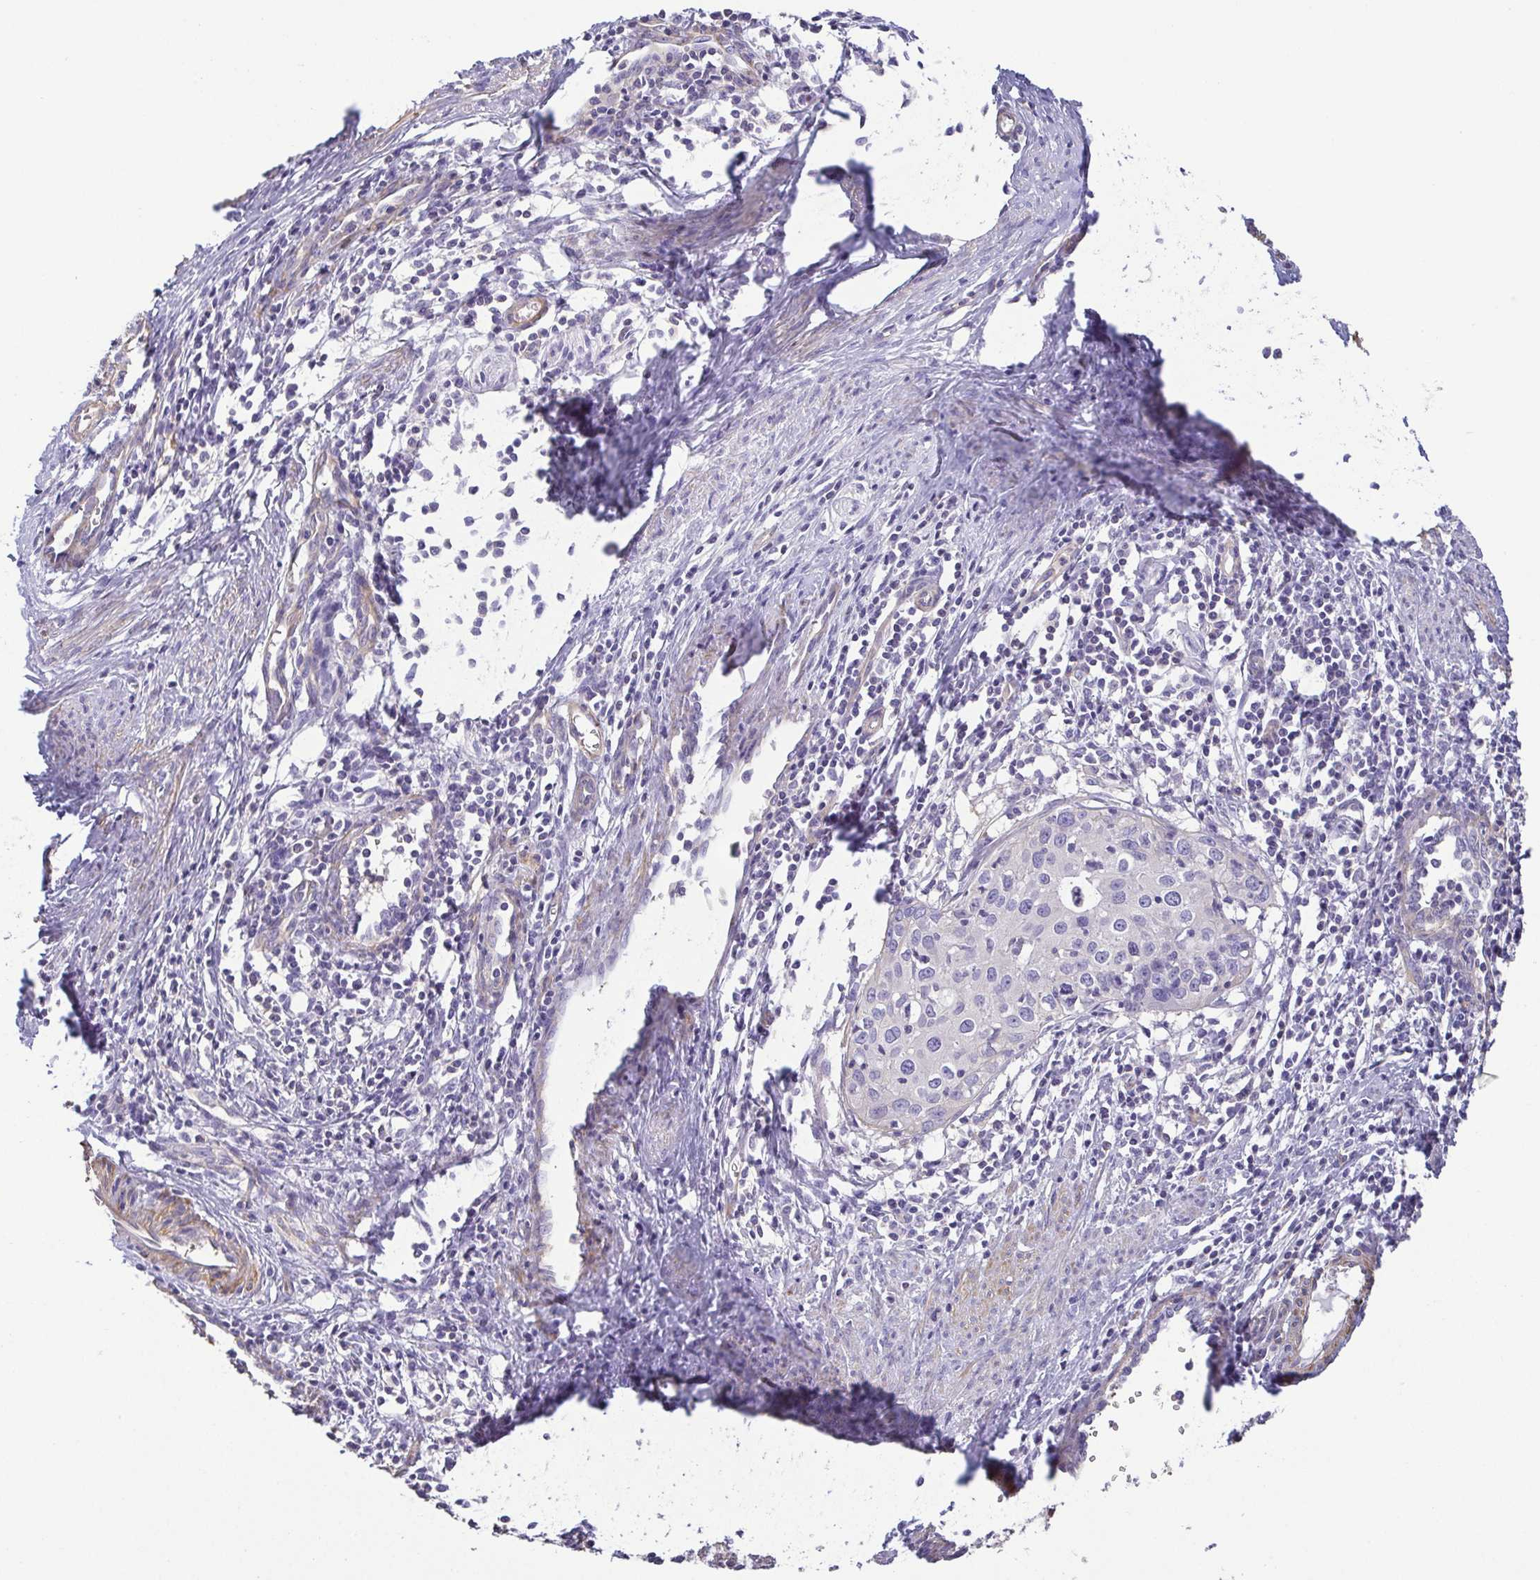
{"staining": {"intensity": "negative", "quantity": "none", "location": "none"}, "tissue": "cervical cancer", "cell_type": "Tumor cells", "image_type": "cancer", "snomed": [{"axis": "morphology", "description": "Squamous cell carcinoma, NOS"}, {"axis": "topography", "description": "Cervix"}], "caption": "IHC photomicrograph of cervical squamous cell carcinoma stained for a protein (brown), which exhibits no expression in tumor cells. (Immunohistochemistry (ihc), brightfield microscopy, high magnification).", "gene": "MYL6", "patient": {"sex": "female", "age": 40}}